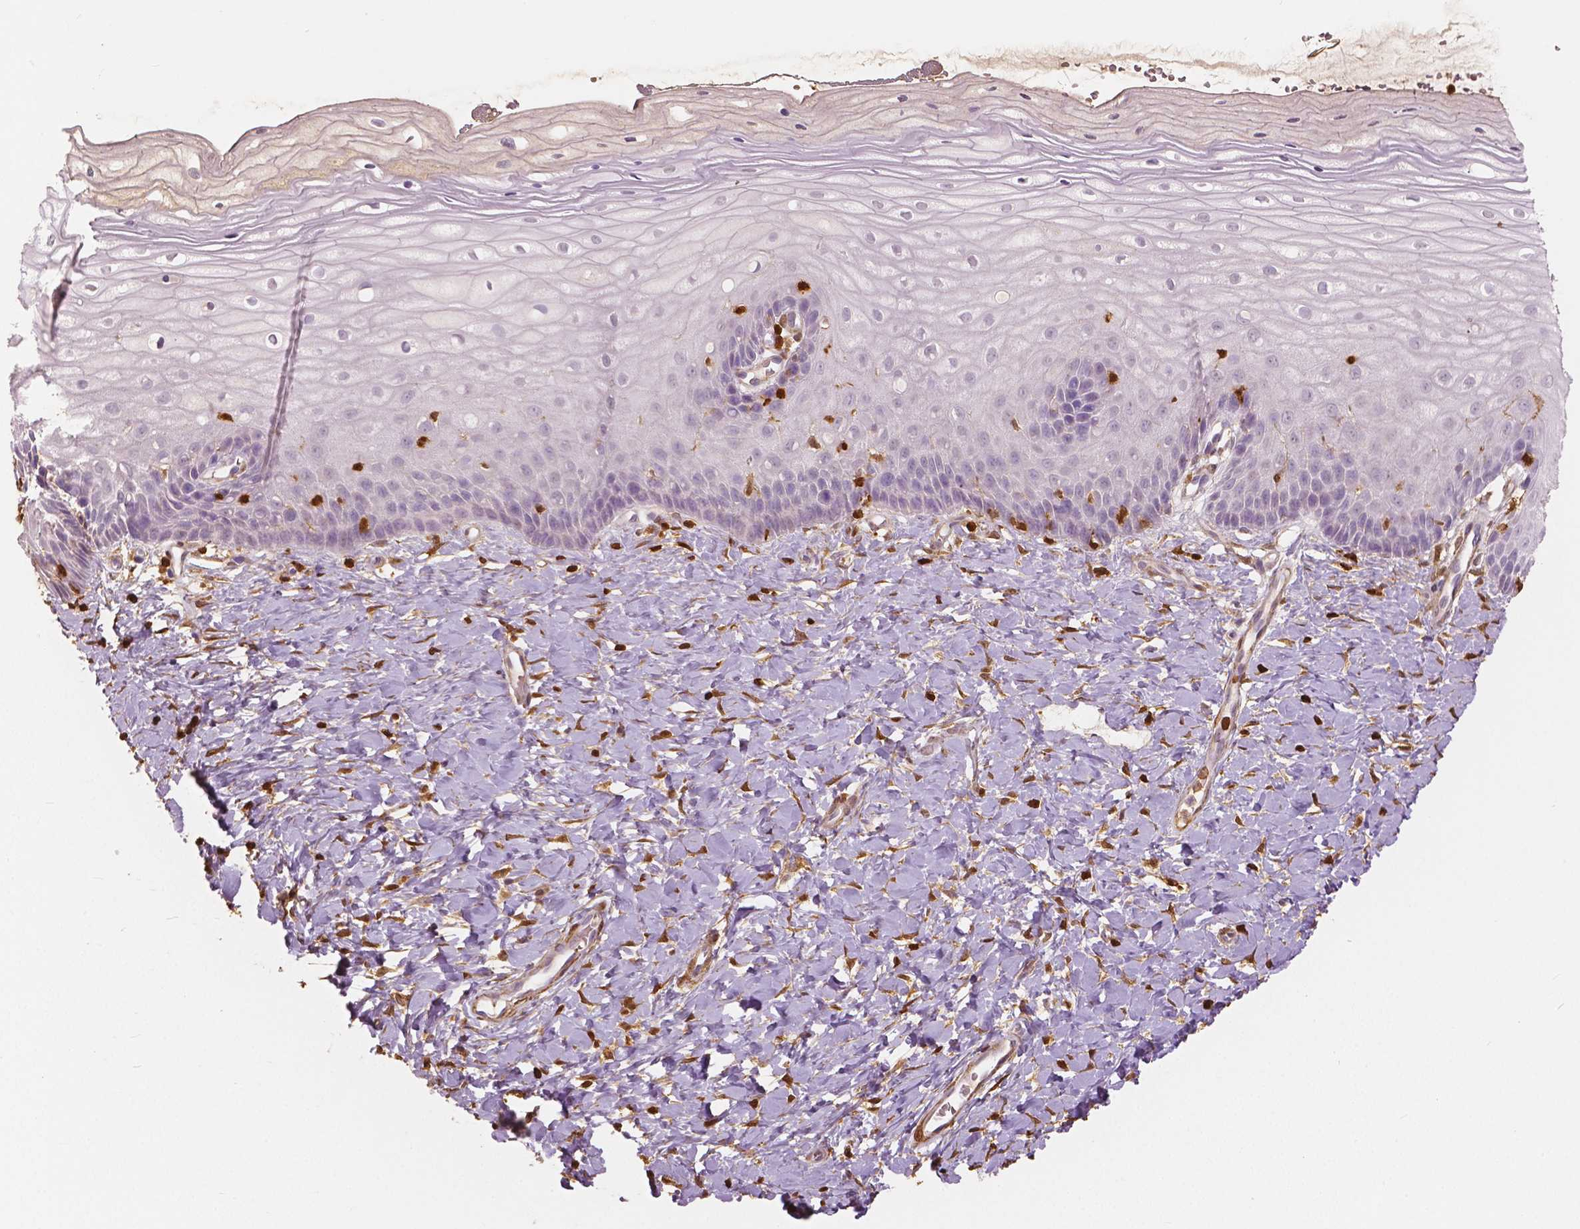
{"staining": {"intensity": "moderate", "quantity": "<25%", "location": "nuclear"}, "tissue": "cervix", "cell_type": "Glandular cells", "image_type": "normal", "snomed": [{"axis": "morphology", "description": "Normal tissue, NOS"}, {"axis": "topography", "description": "Cervix"}], "caption": "Protein expression analysis of benign cervix reveals moderate nuclear positivity in about <25% of glandular cells. Nuclei are stained in blue.", "gene": "S100A4", "patient": {"sex": "female", "age": 37}}